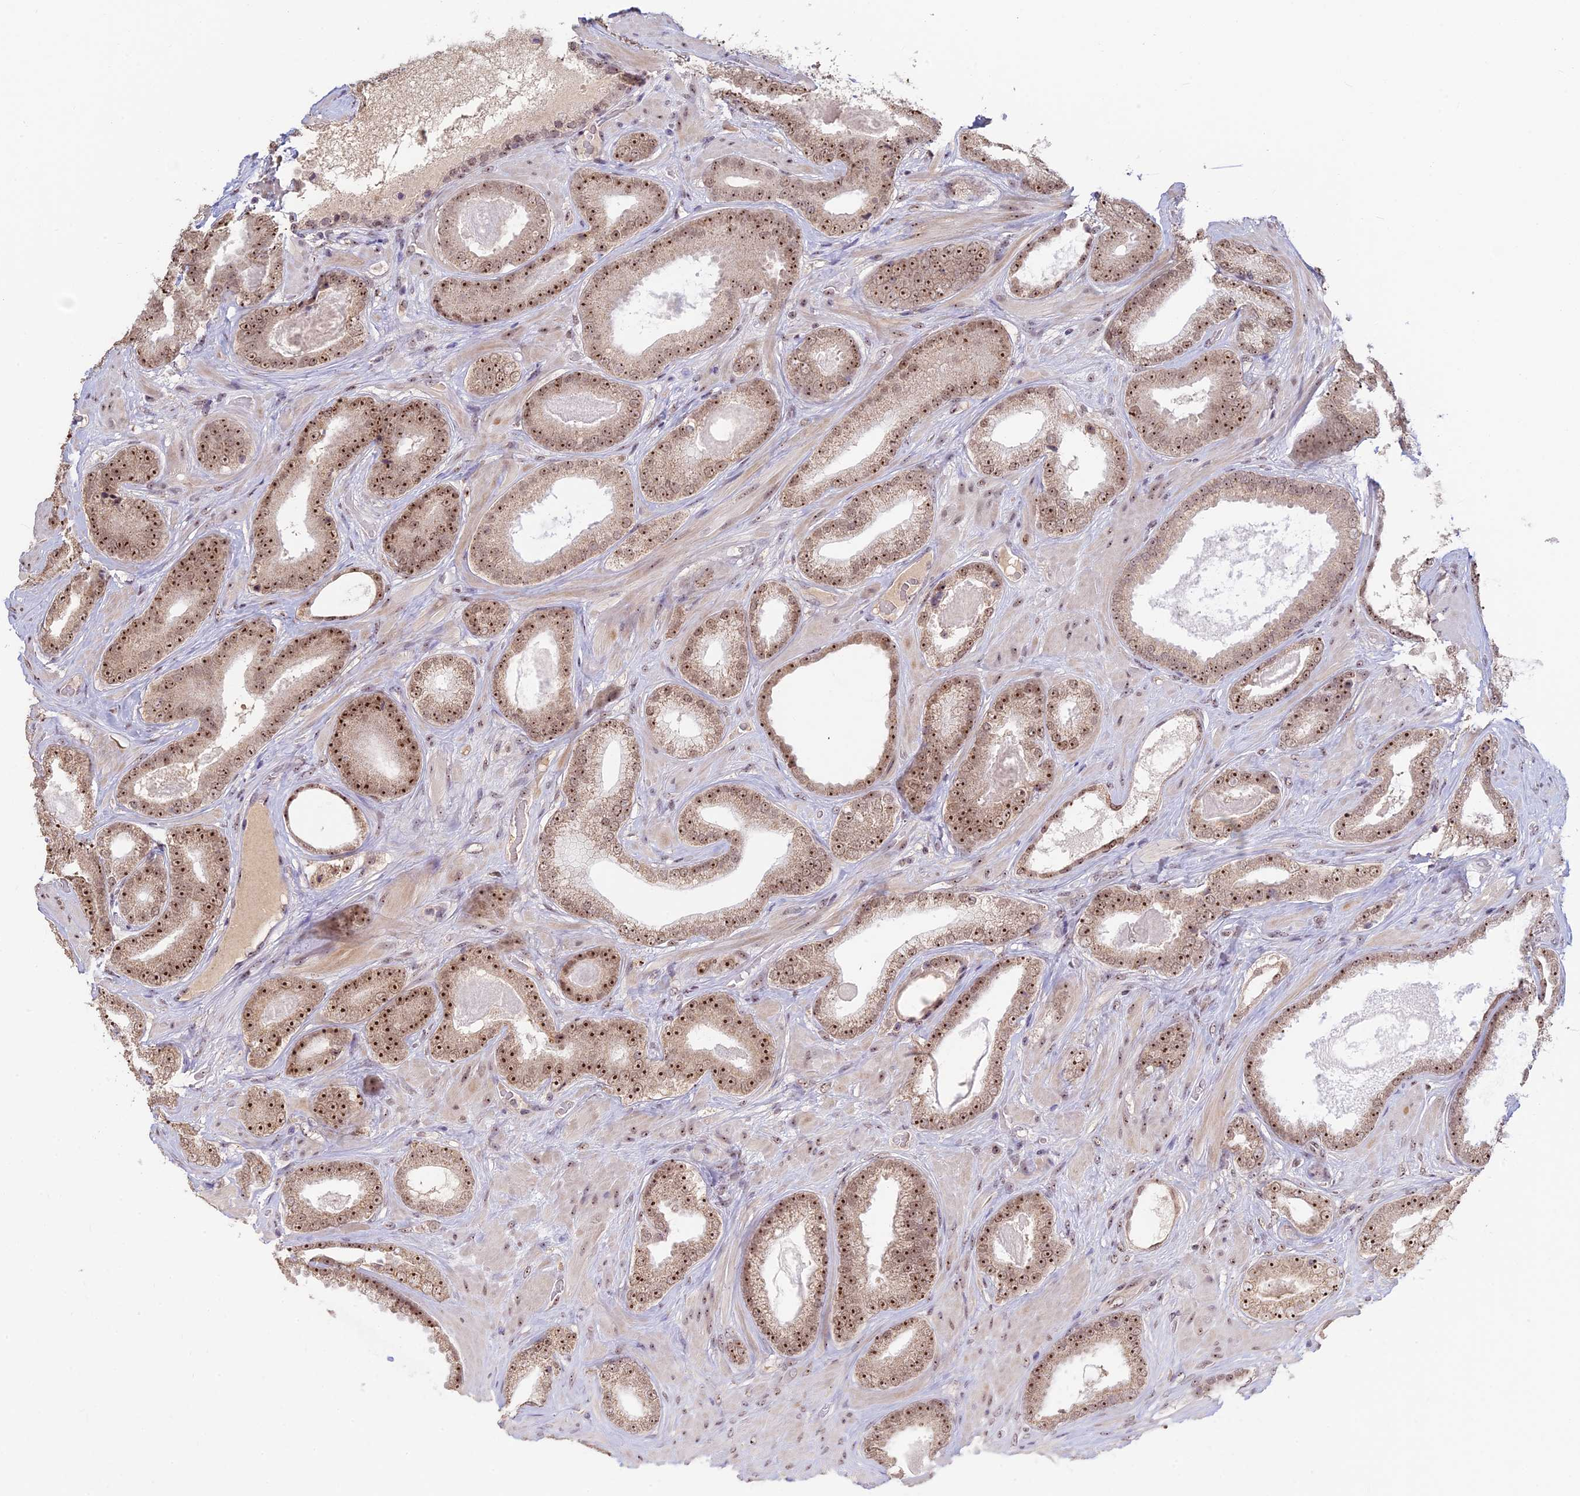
{"staining": {"intensity": "strong", "quantity": "25%-75%", "location": "cytoplasmic/membranous,nuclear"}, "tissue": "prostate cancer", "cell_type": "Tumor cells", "image_type": "cancer", "snomed": [{"axis": "morphology", "description": "Adenocarcinoma, Low grade"}, {"axis": "topography", "description": "Prostate"}], "caption": "There is high levels of strong cytoplasmic/membranous and nuclear staining in tumor cells of prostate cancer, as demonstrated by immunohistochemical staining (brown color).", "gene": "POLR1G", "patient": {"sex": "male", "age": 57}}